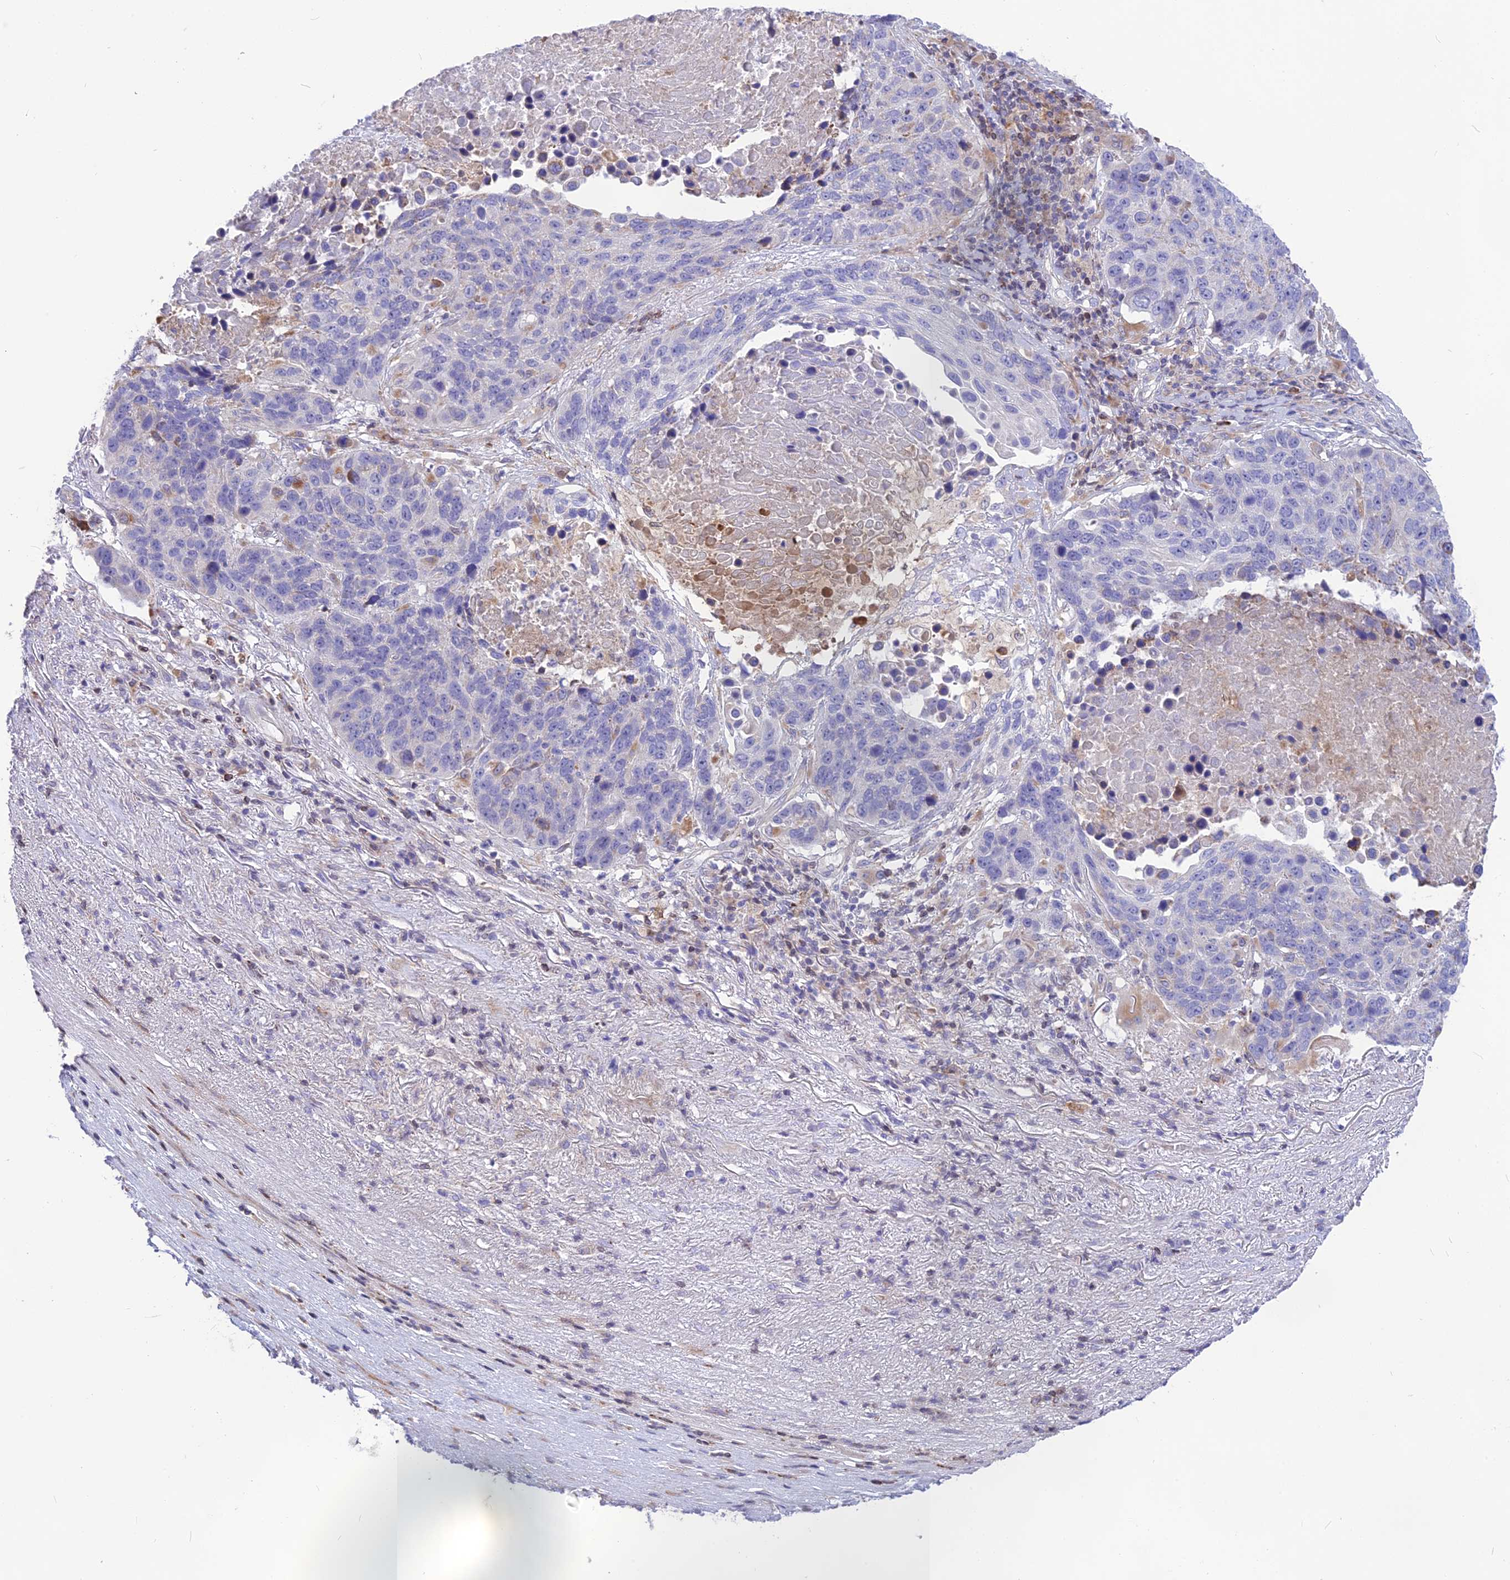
{"staining": {"intensity": "negative", "quantity": "none", "location": "none"}, "tissue": "lung cancer", "cell_type": "Tumor cells", "image_type": "cancer", "snomed": [{"axis": "morphology", "description": "Normal tissue, NOS"}, {"axis": "morphology", "description": "Squamous cell carcinoma, NOS"}, {"axis": "topography", "description": "Lymph node"}, {"axis": "topography", "description": "Lung"}], "caption": "DAB immunohistochemical staining of human lung squamous cell carcinoma exhibits no significant staining in tumor cells.", "gene": "DOC2B", "patient": {"sex": "male", "age": 66}}